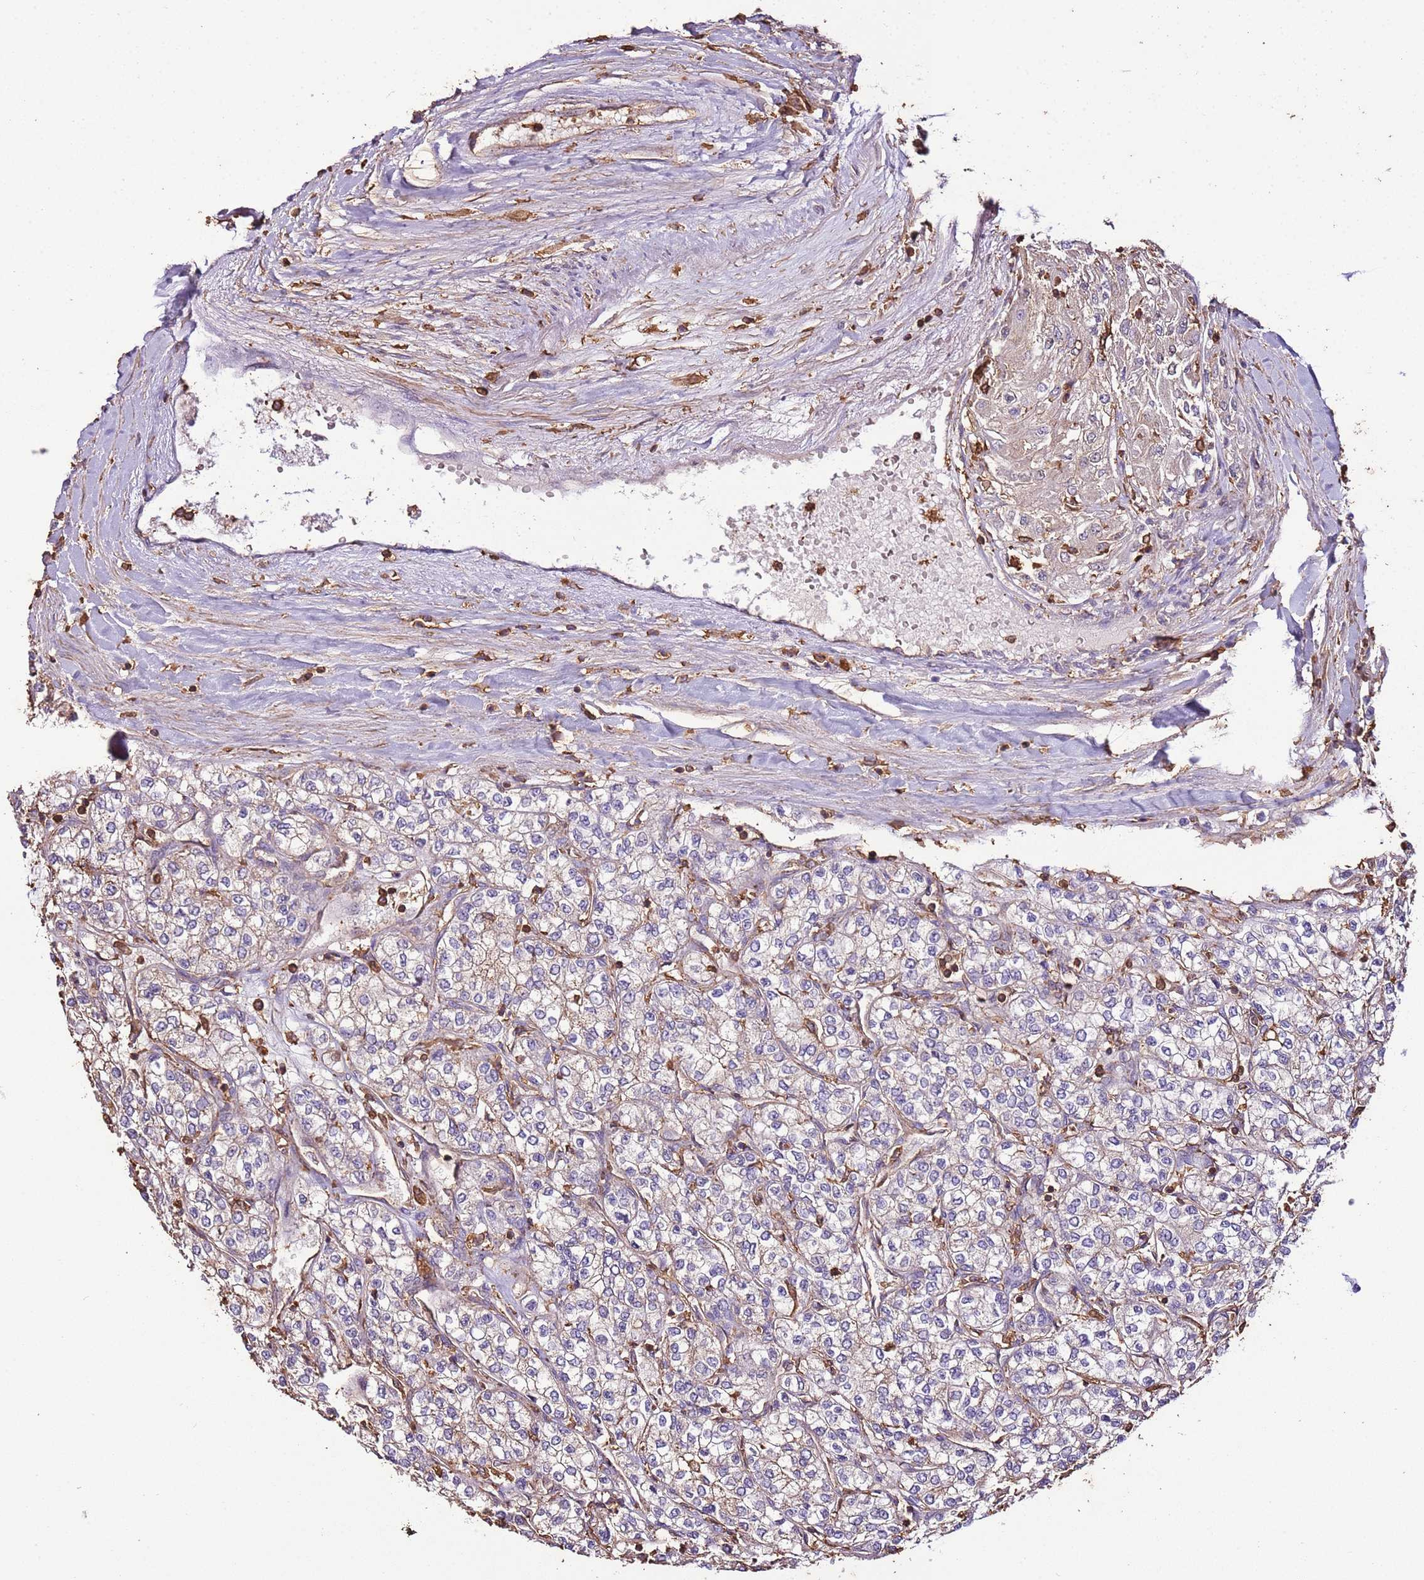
{"staining": {"intensity": "negative", "quantity": "none", "location": "none"}, "tissue": "renal cancer", "cell_type": "Tumor cells", "image_type": "cancer", "snomed": [{"axis": "morphology", "description": "Adenocarcinoma, NOS"}, {"axis": "topography", "description": "Kidney"}], "caption": "Adenocarcinoma (renal) stained for a protein using IHC reveals no positivity tumor cells.", "gene": "ARL10", "patient": {"sex": "male", "age": 80}}